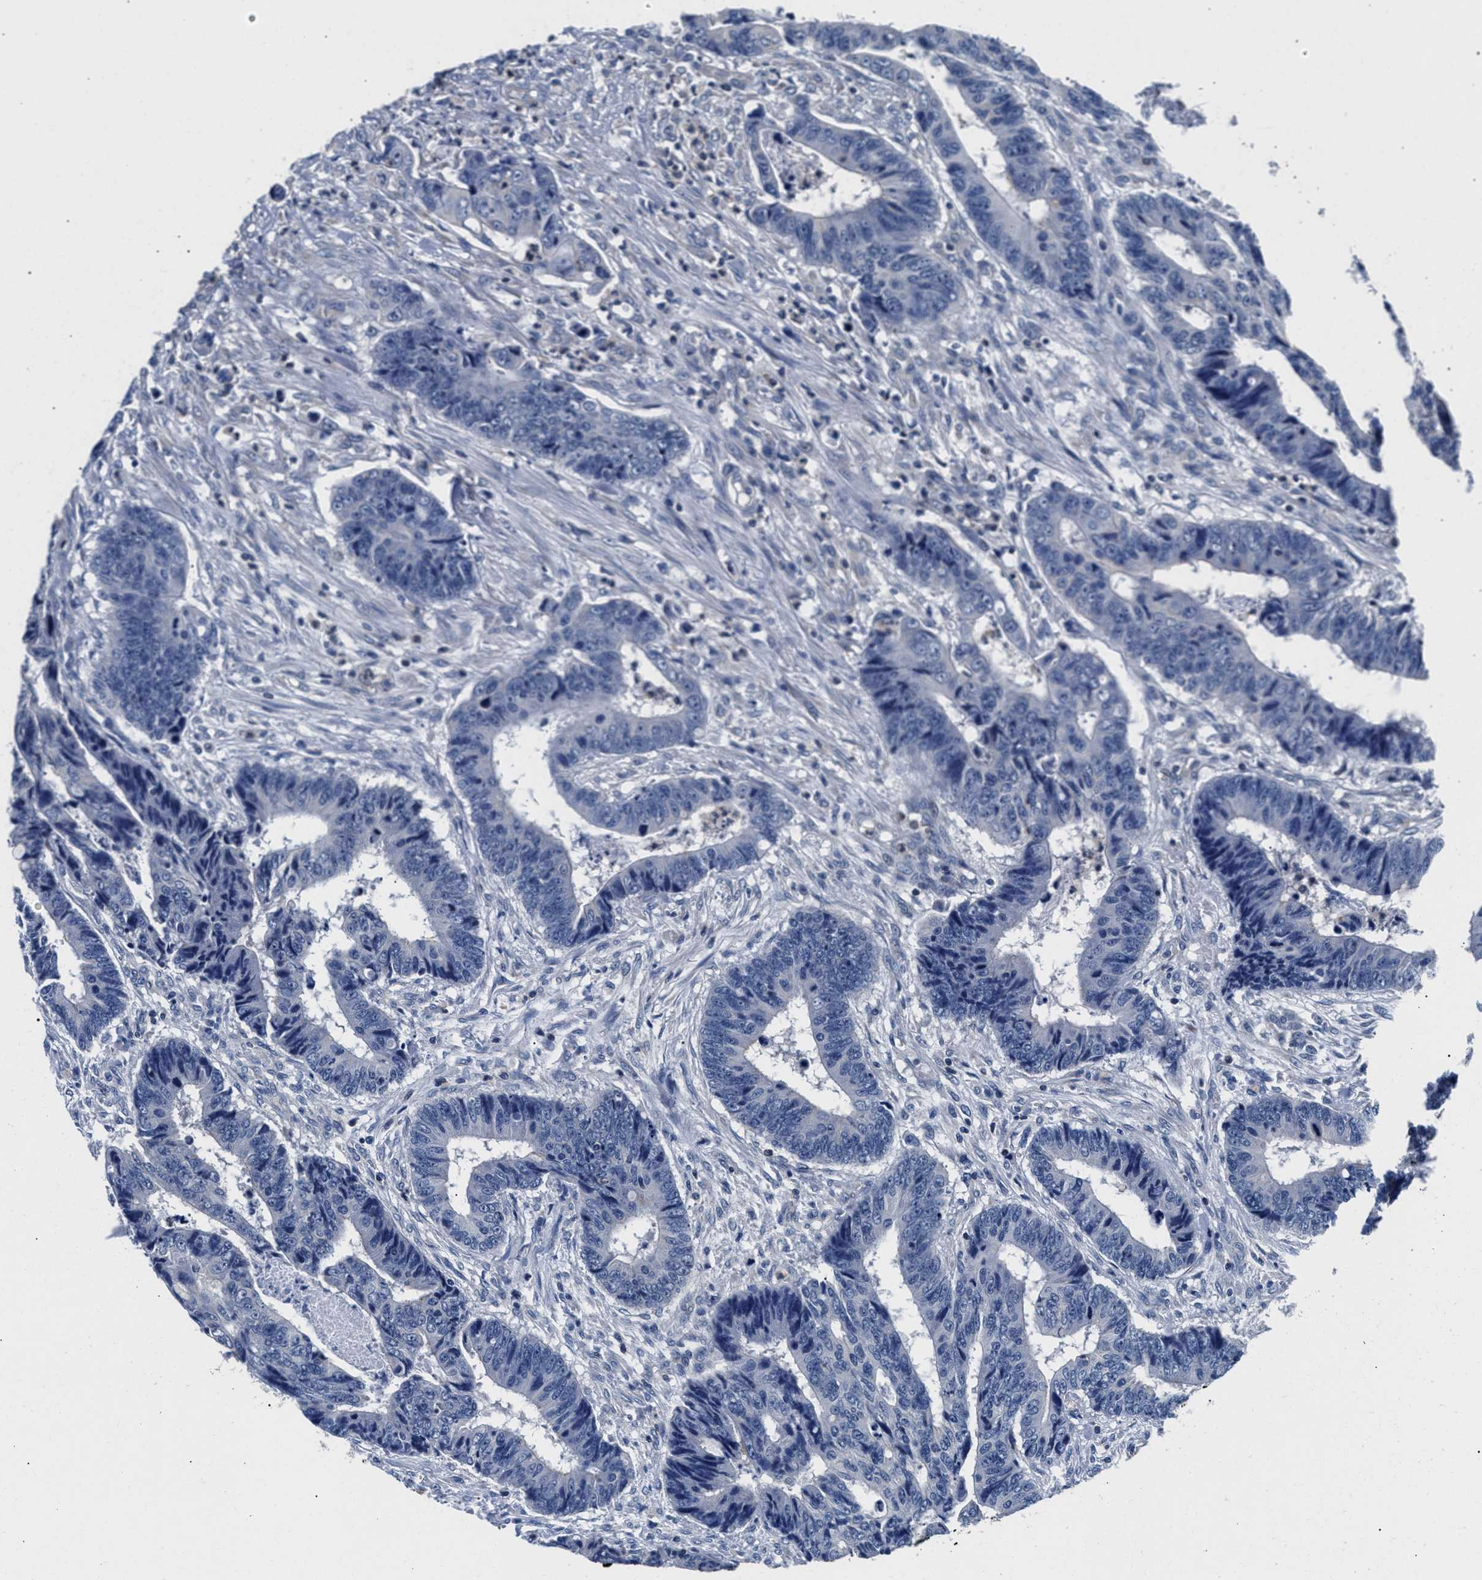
{"staining": {"intensity": "negative", "quantity": "none", "location": "none"}, "tissue": "colorectal cancer", "cell_type": "Tumor cells", "image_type": "cancer", "snomed": [{"axis": "morphology", "description": "Adenocarcinoma, NOS"}, {"axis": "topography", "description": "Rectum"}], "caption": "Colorectal adenocarcinoma was stained to show a protein in brown. There is no significant staining in tumor cells. (DAB IHC, high magnification).", "gene": "PHF24", "patient": {"sex": "male", "age": 84}}